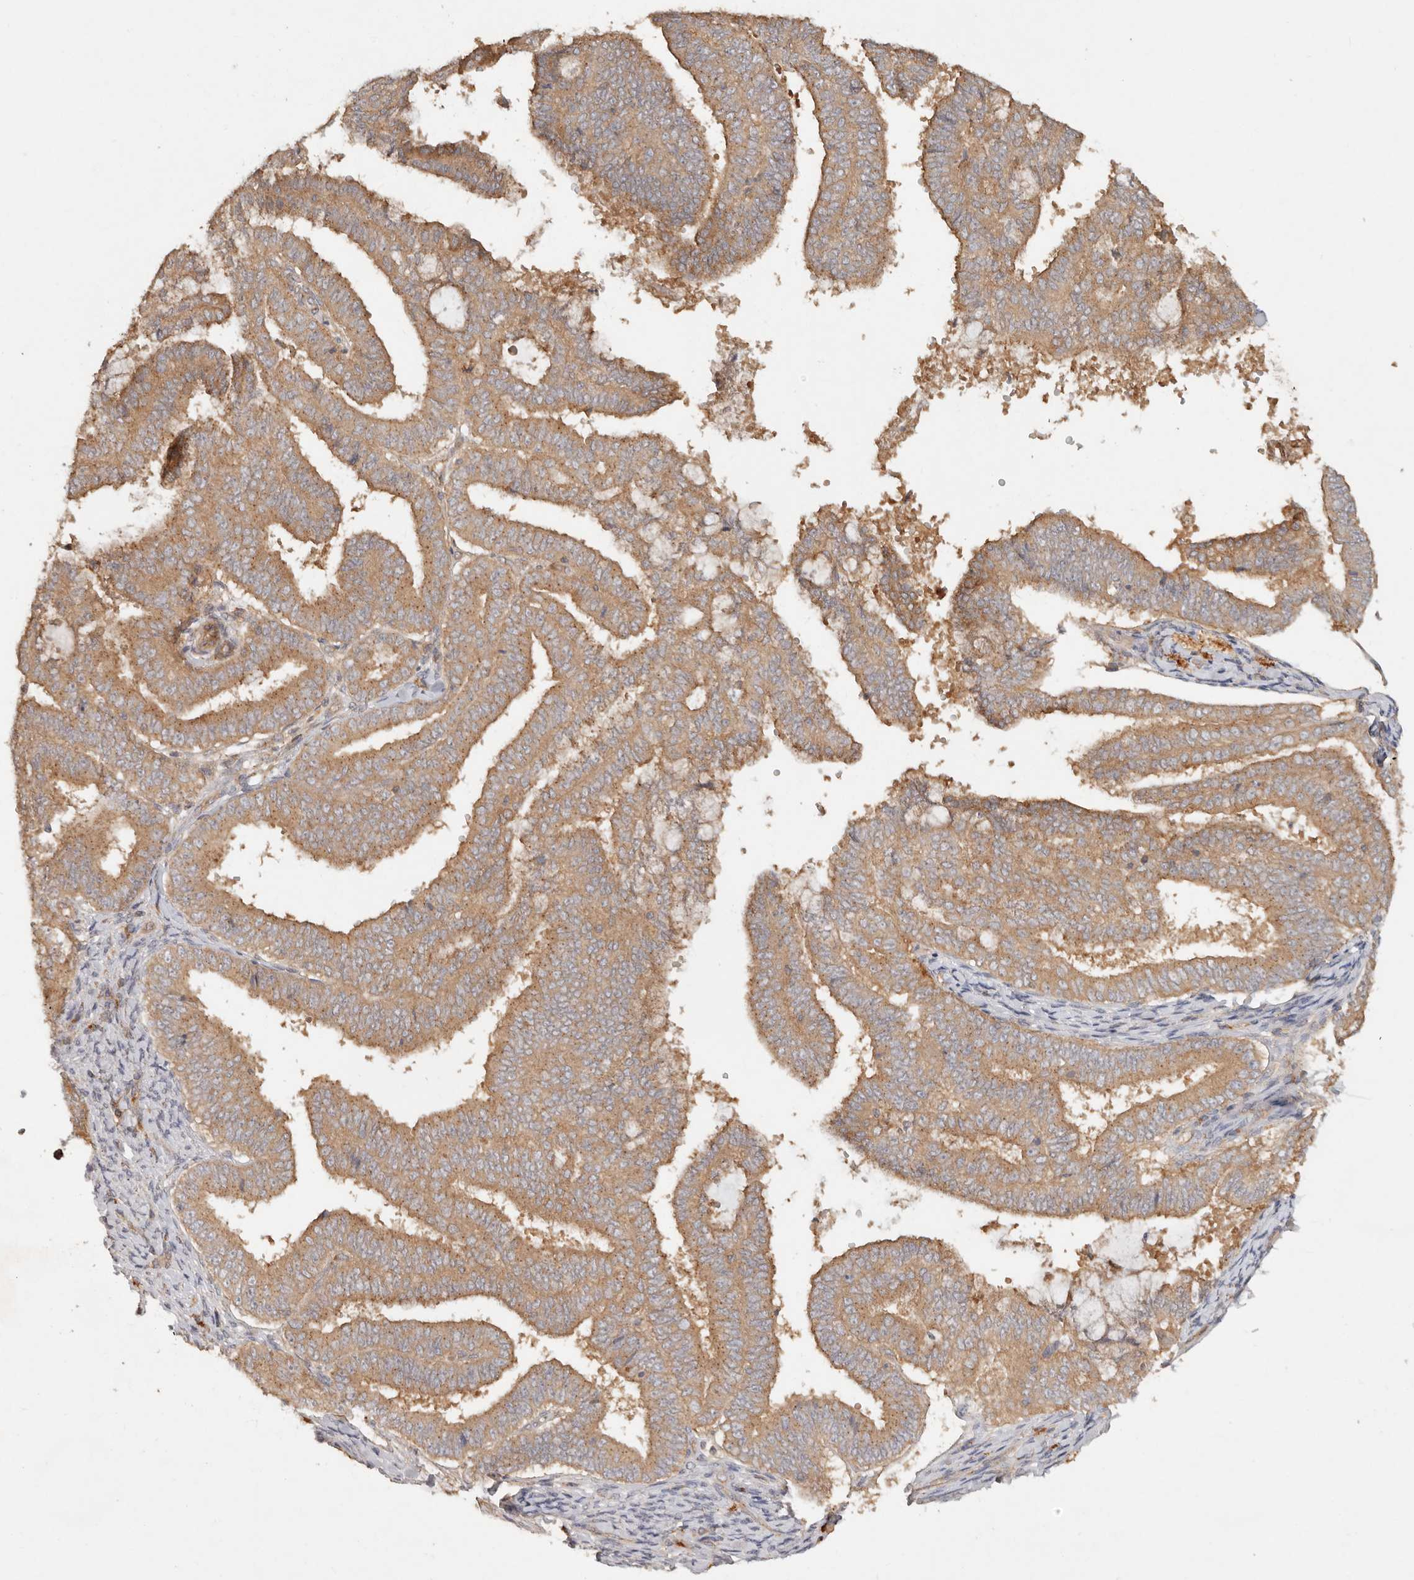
{"staining": {"intensity": "moderate", "quantity": ">75%", "location": "cytoplasmic/membranous"}, "tissue": "endometrial cancer", "cell_type": "Tumor cells", "image_type": "cancer", "snomed": [{"axis": "morphology", "description": "Adenocarcinoma, NOS"}, {"axis": "topography", "description": "Endometrium"}], "caption": "Immunohistochemistry (IHC) staining of endometrial adenocarcinoma, which exhibits medium levels of moderate cytoplasmic/membranous expression in about >75% of tumor cells indicating moderate cytoplasmic/membranous protein positivity. The staining was performed using DAB (brown) for protein detection and nuclei were counterstained in hematoxylin (blue).", "gene": "HECTD3", "patient": {"sex": "female", "age": 63}}